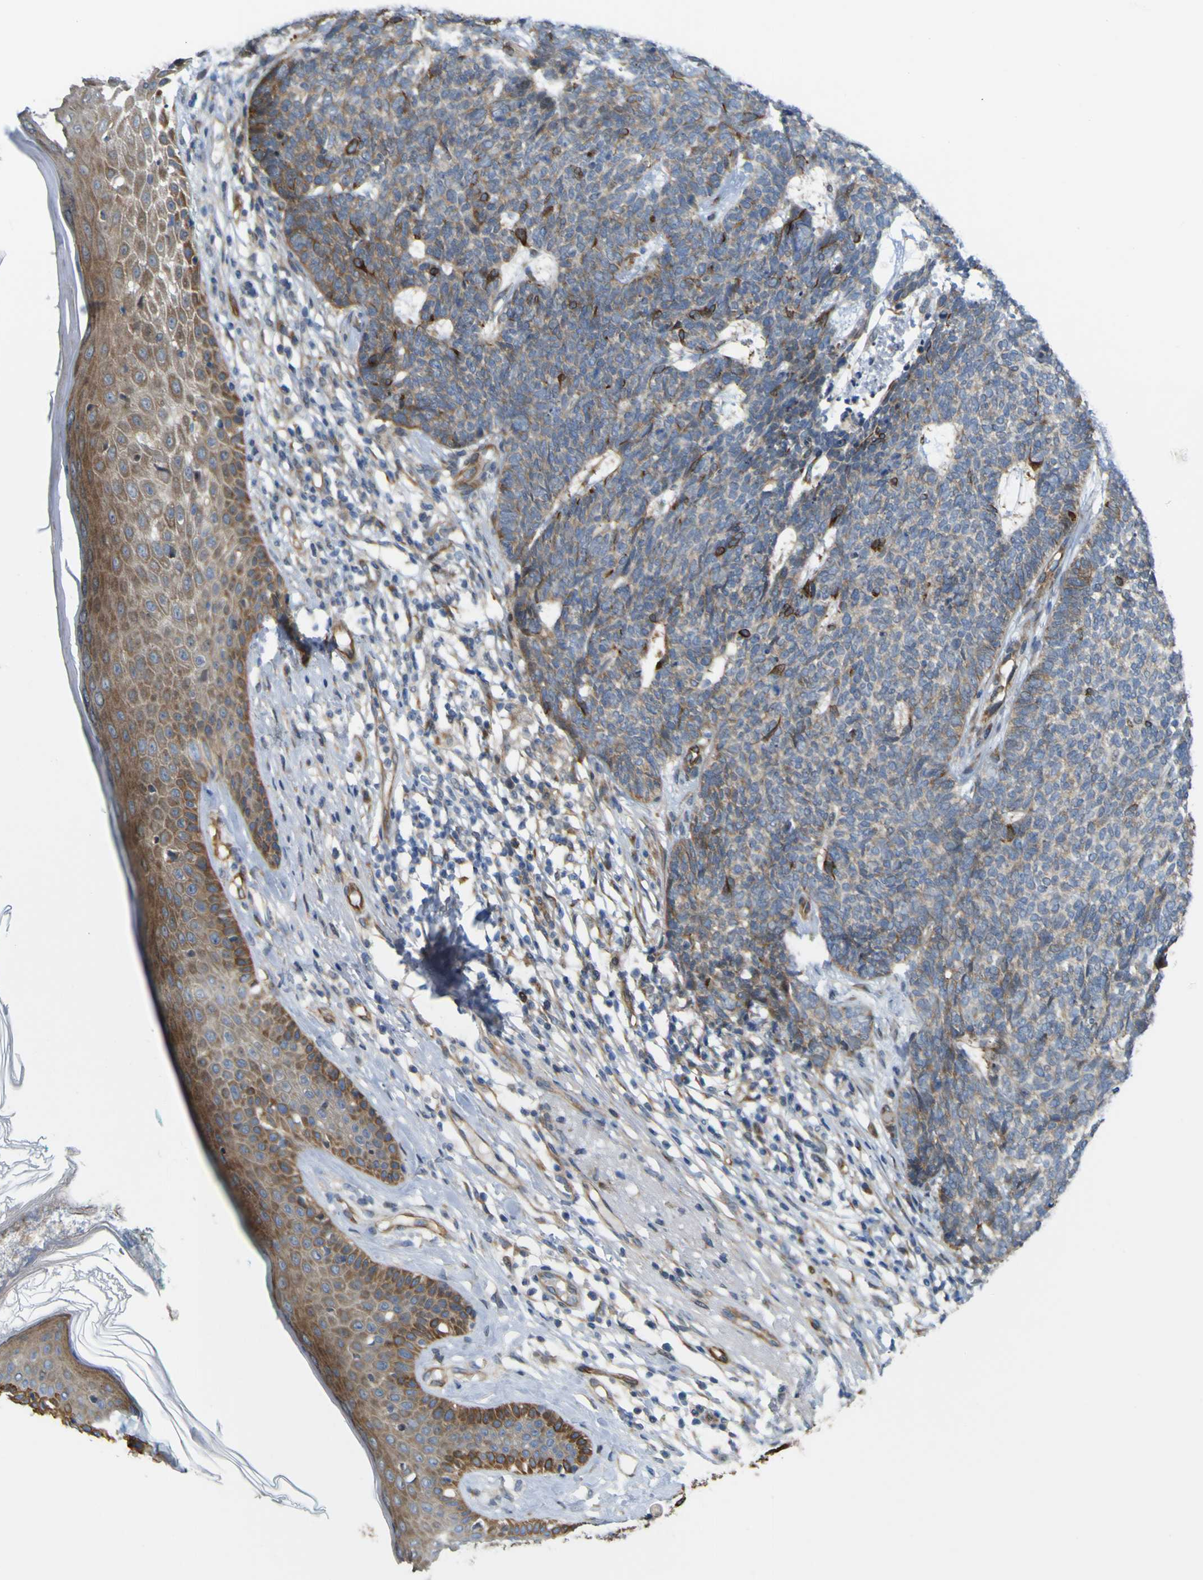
{"staining": {"intensity": "strong", "quantity": "<25%", "location": "cytoplasmic/membranous"}, "tissue": "skin cancer", "cell_type": "Tumor cells", "image_type": "cancer", "snomed": [{"axis": "morphology", "description": "Basal cell carcinoma"}, {"axis": "topography", "description": "Skin"}], "caption": "Basal cell carcinoma (skin) stained with a brown dye demonstrates strong cytoplasmic/membranous positive expression in about <25% of tumor cells.", "gene": "JPH1", "patient": {"sex": "female", "age": 84}}